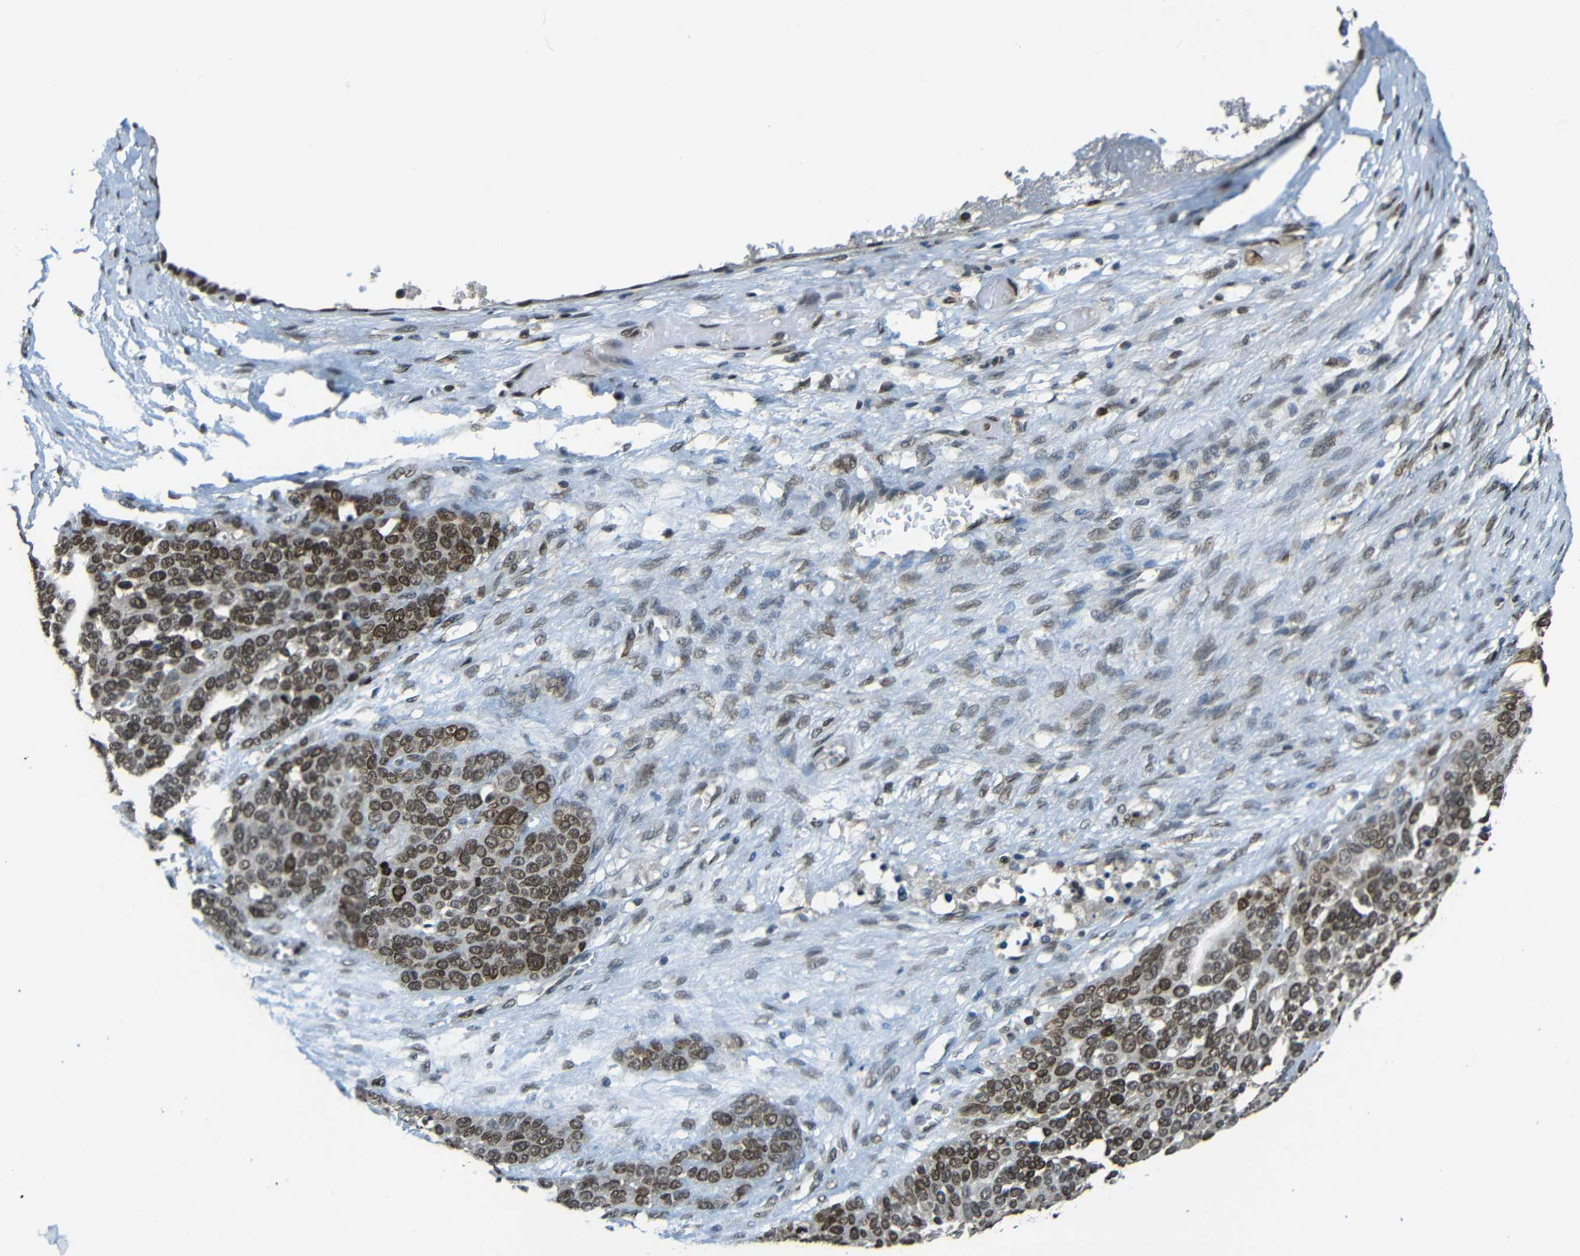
{"staining": {"intensity": "moderate", "quantity": "25%-75%", "location": "nuclear"}, "tissue": "ovarian cancer", "cell_type": "Tumor cells", "image_type": "cancer", "snomed": [{"axis": "morphology", "description": "Cystadenocarcinoma, serous, NOS"}, {"axis": "topography", "description": "Ovary"}], "caption": "Ovarian cancer (serous cystadenocarcinoma) stained with DAB (3,3'-diaminobenzidine) IHC demonstrates medium levels of moderate nuclear positivity in approximately 25%-75% of tumor cells.", "gene": "PSIP1", "patient": {"sex": "female", "age": 44}}